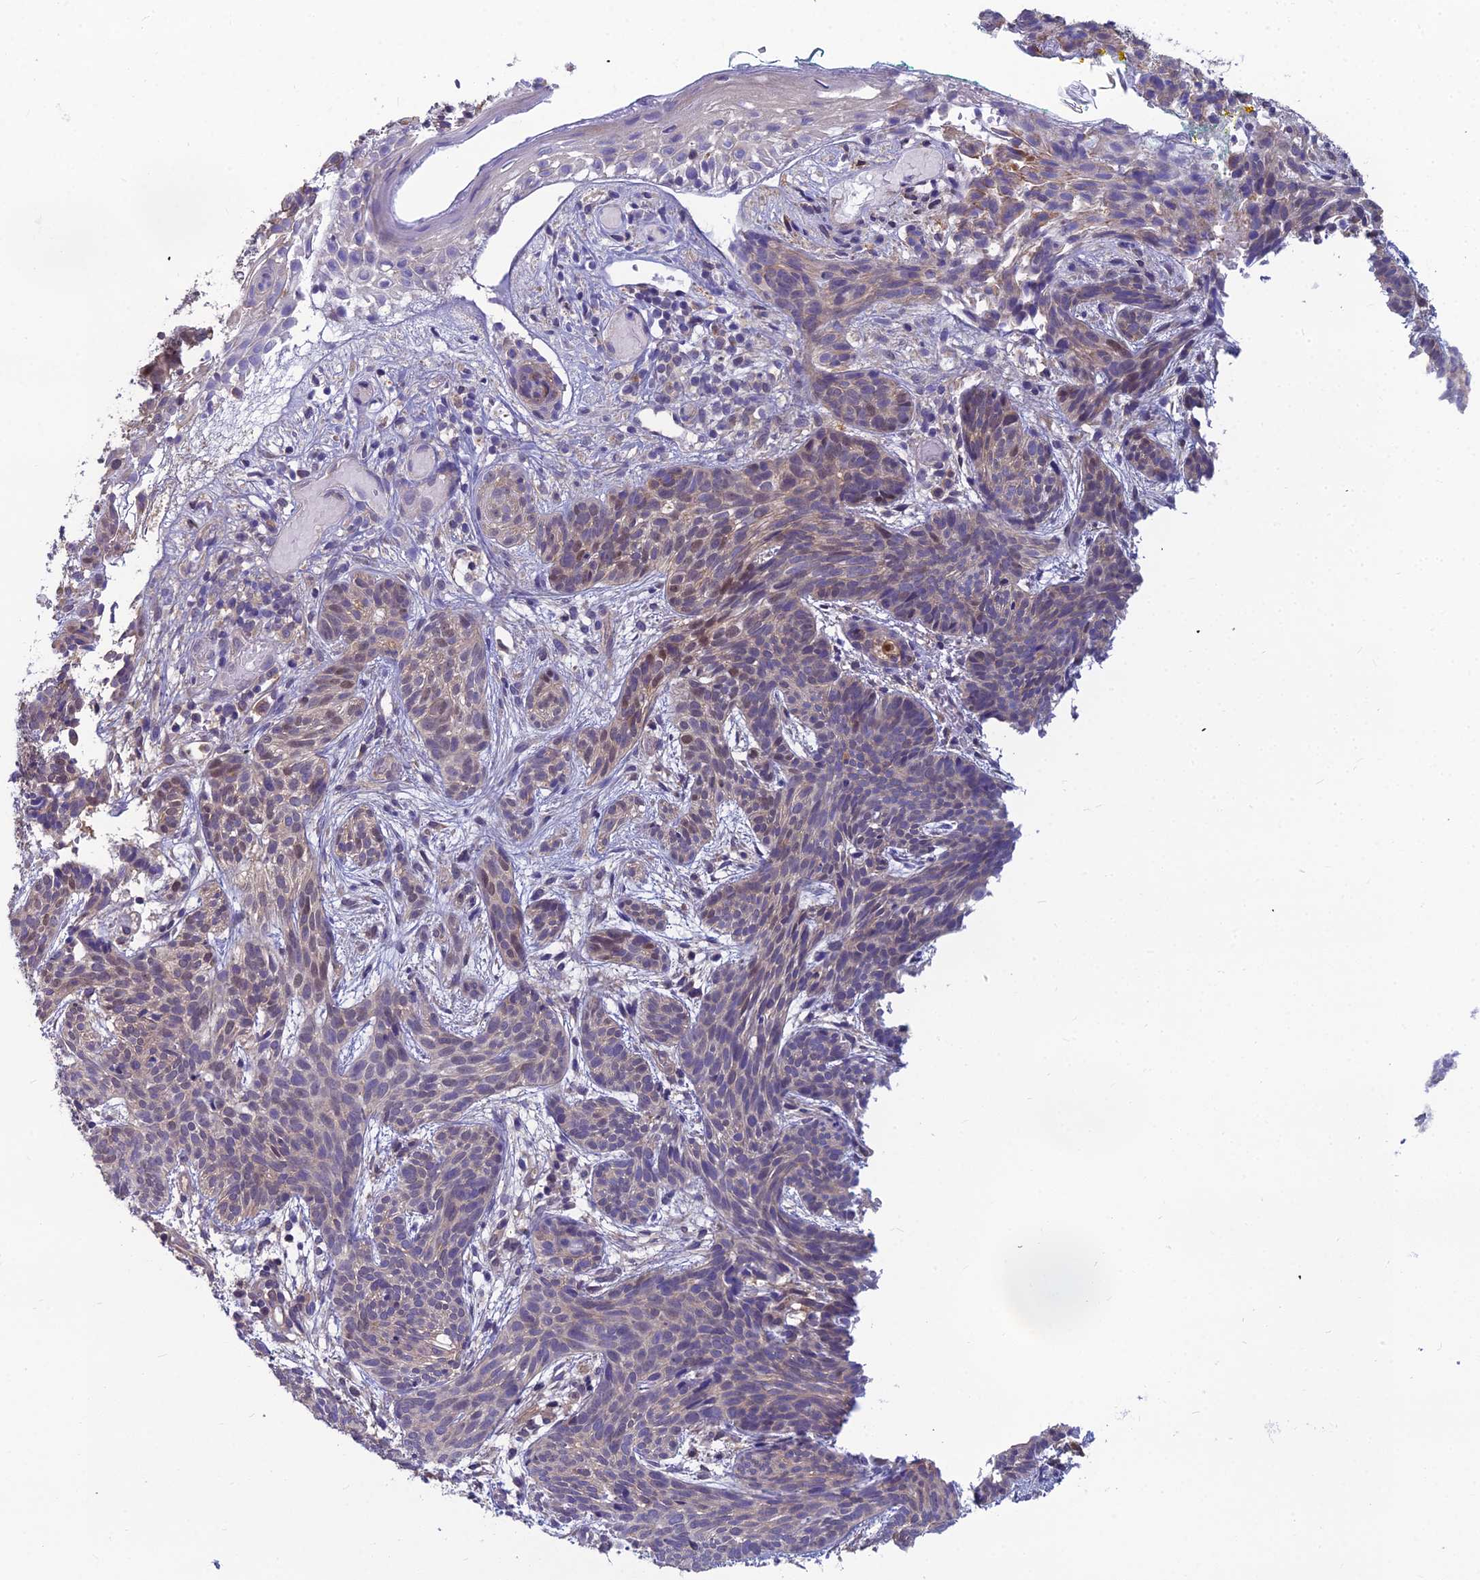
{"staining": {"intensity": "moderate", "quantity": "<25%", "location": "nuclear"}, "tissue": "skin cancer", "cell_type": "Tumor cells", "image_type": "cancer", "snomed": [{"axis": "morphology", "description": "Basal cell carcinoma"}, {"axis": "topography", "description": "Skin"}], "caption": "DAB (3,3'-diaminobenzidine) immunohistochemical staining of skin basal cell carcinoma displays moderate nuclear protein expression in about <25% of tumor cells. (Stains: DAB in brown, nuclei in blue, Microscopy: brightfield microscopy at high magnification).", "gene": "MVD", "patient": {"sex": "female", "age": 81}}